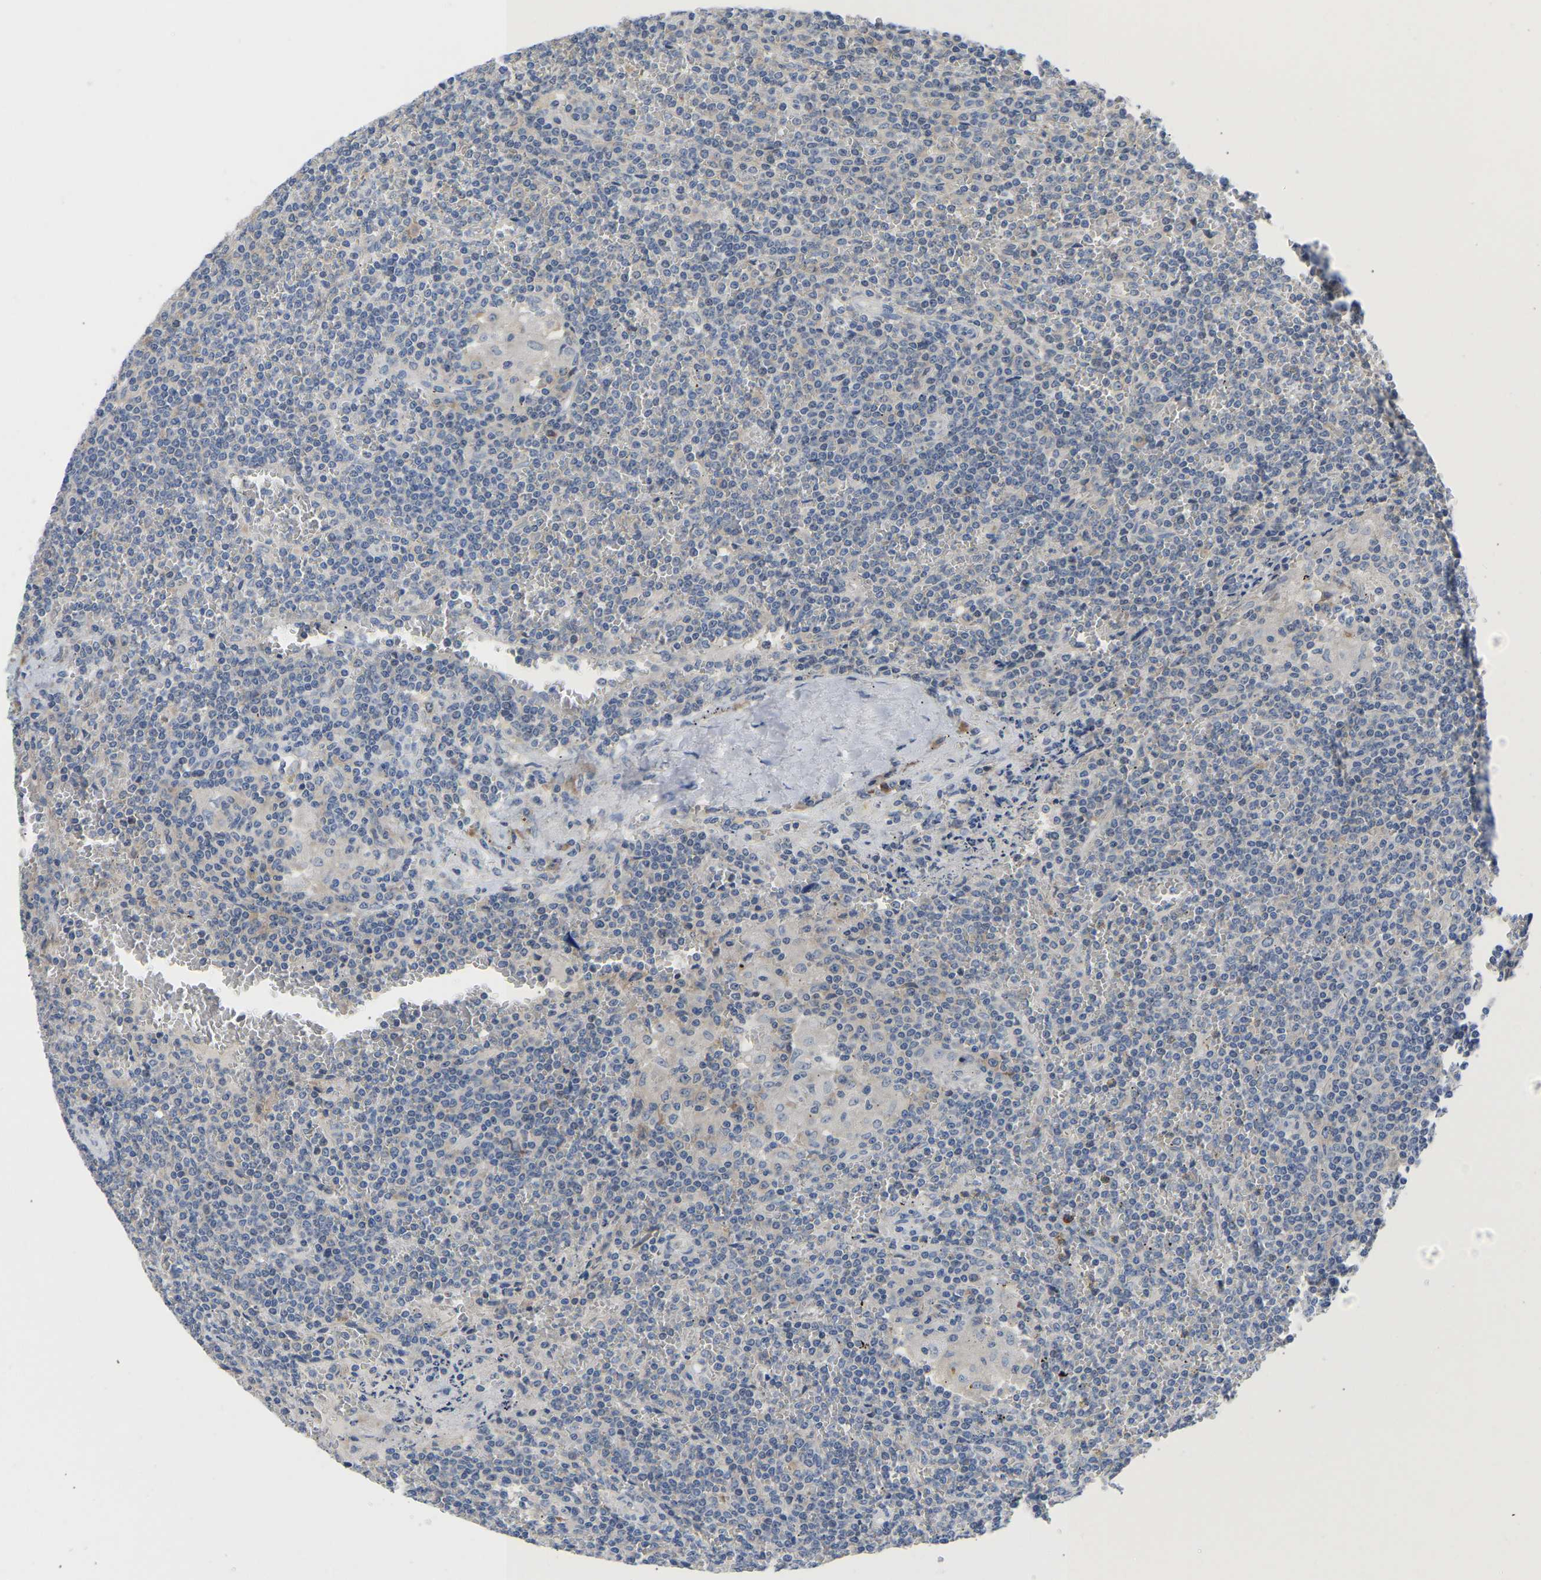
{"staining": {"intensity": "negative", "quantity": "none", "location": "none"}, "tissue": "lymphoma", "cell_type": "Tumor cells", "image_type": "cancer", "snomed": [{"axis": "morphology", "description": "Malignant lymphoma, non-Hodgkin's type, Low grade"}, {"axis": "topography", "description": "Spleen"}], "caption": "Lymphoma stained for a protein using immunohistochemistry (IHC) exhibits no expression tumor cells.", "gene": "ABCA10", "patient": {"sex": "female", "age": 19}}